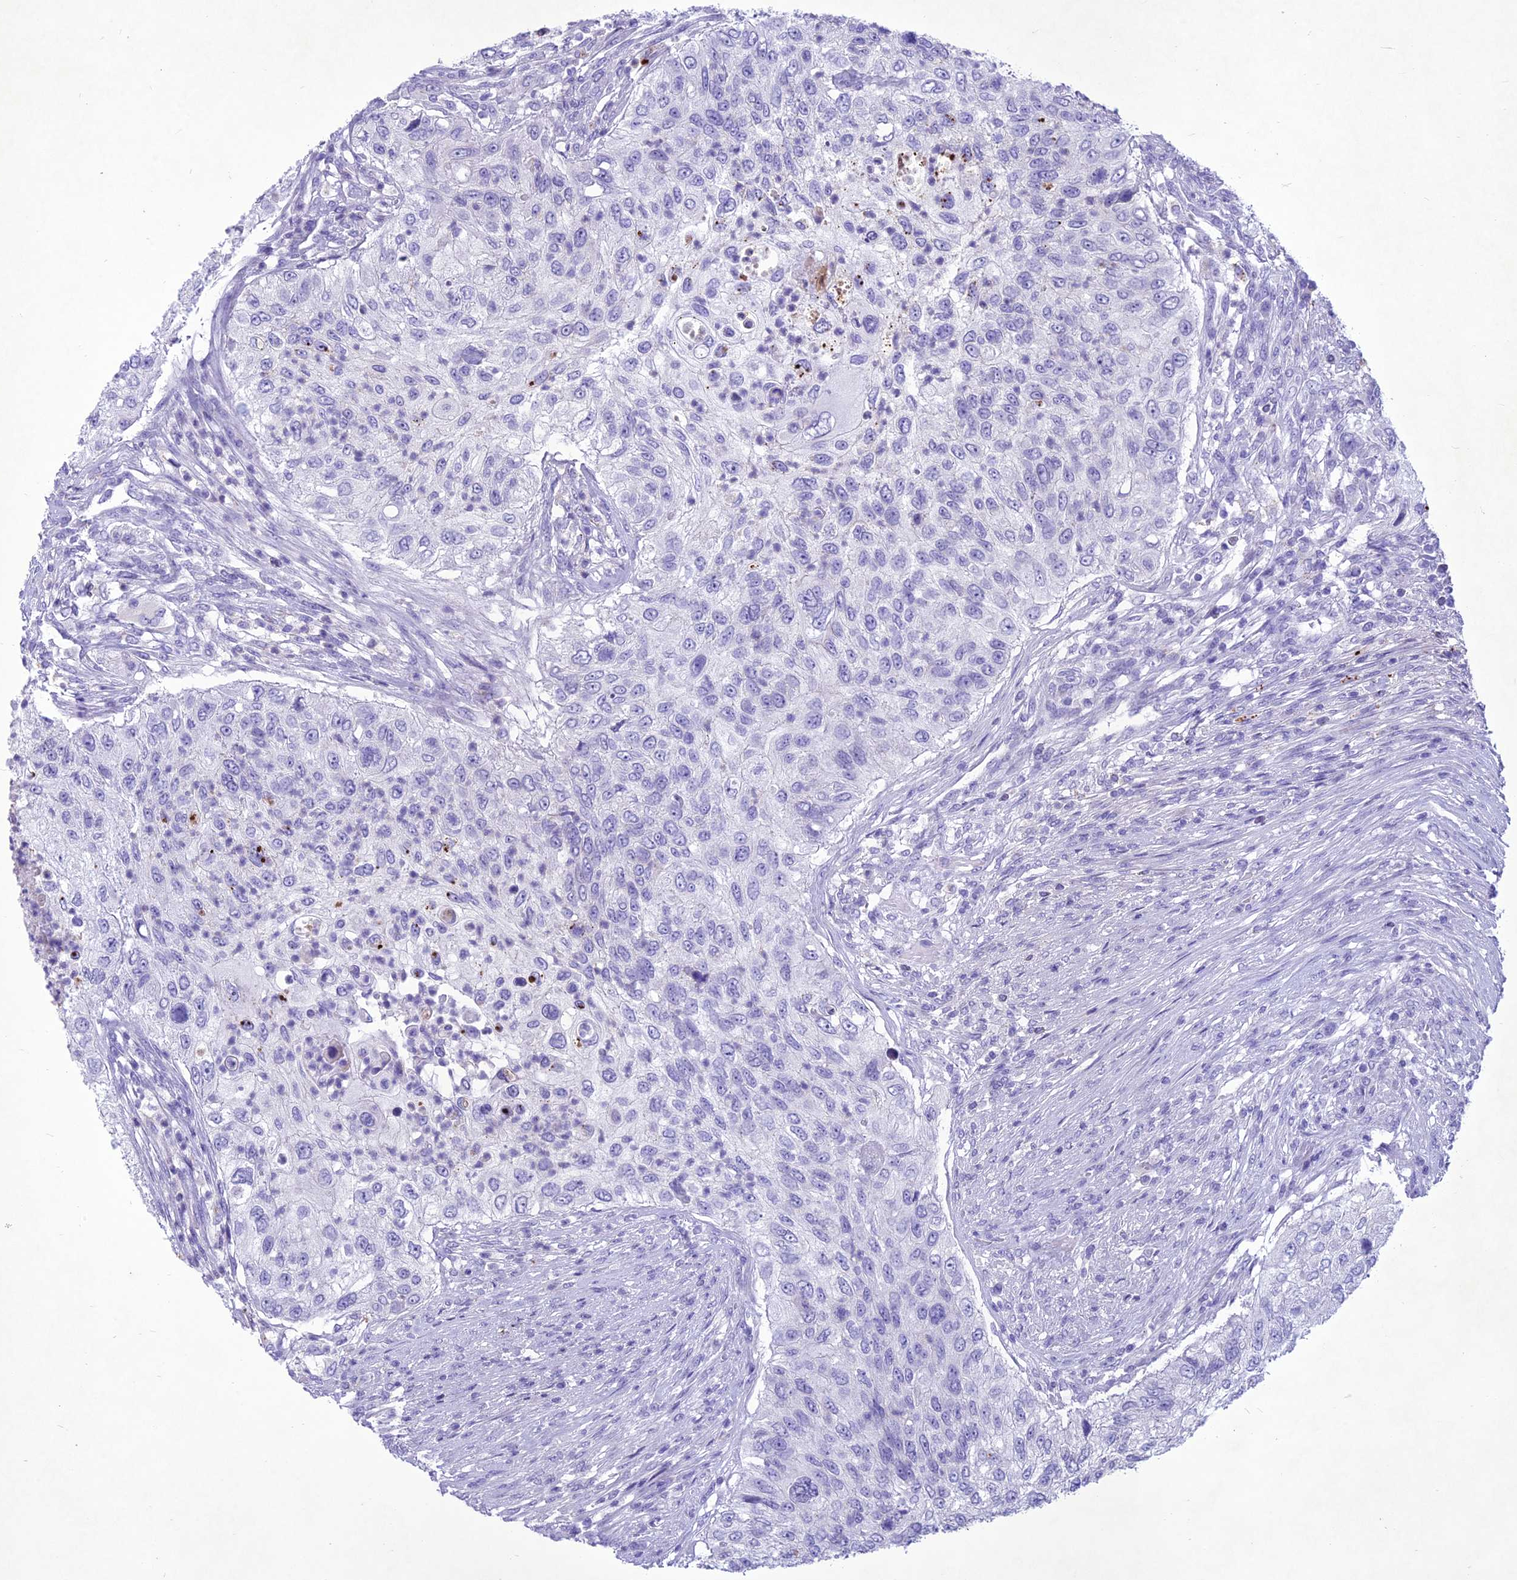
{"staining": {"intensity": "negative", "quantity": "none", "location": "none"}, "tissue": "urothelial cancer", "cell_type": "Tumor cells", "image_type": "cancer", "snomed": [{"axis": "morphology", "description": "Urothelial carcinoma, High grade"}, {"axis": "topography", "description": "Urinary bladder"}], "caption": "High power microscopy micrograph of an IHC photomicrograph of urothelial carcinoma (high-grade), revealing no significant staining in tumor cells.", "gene": "IFT172", "patient": {"sex": "female", "age": 60}}